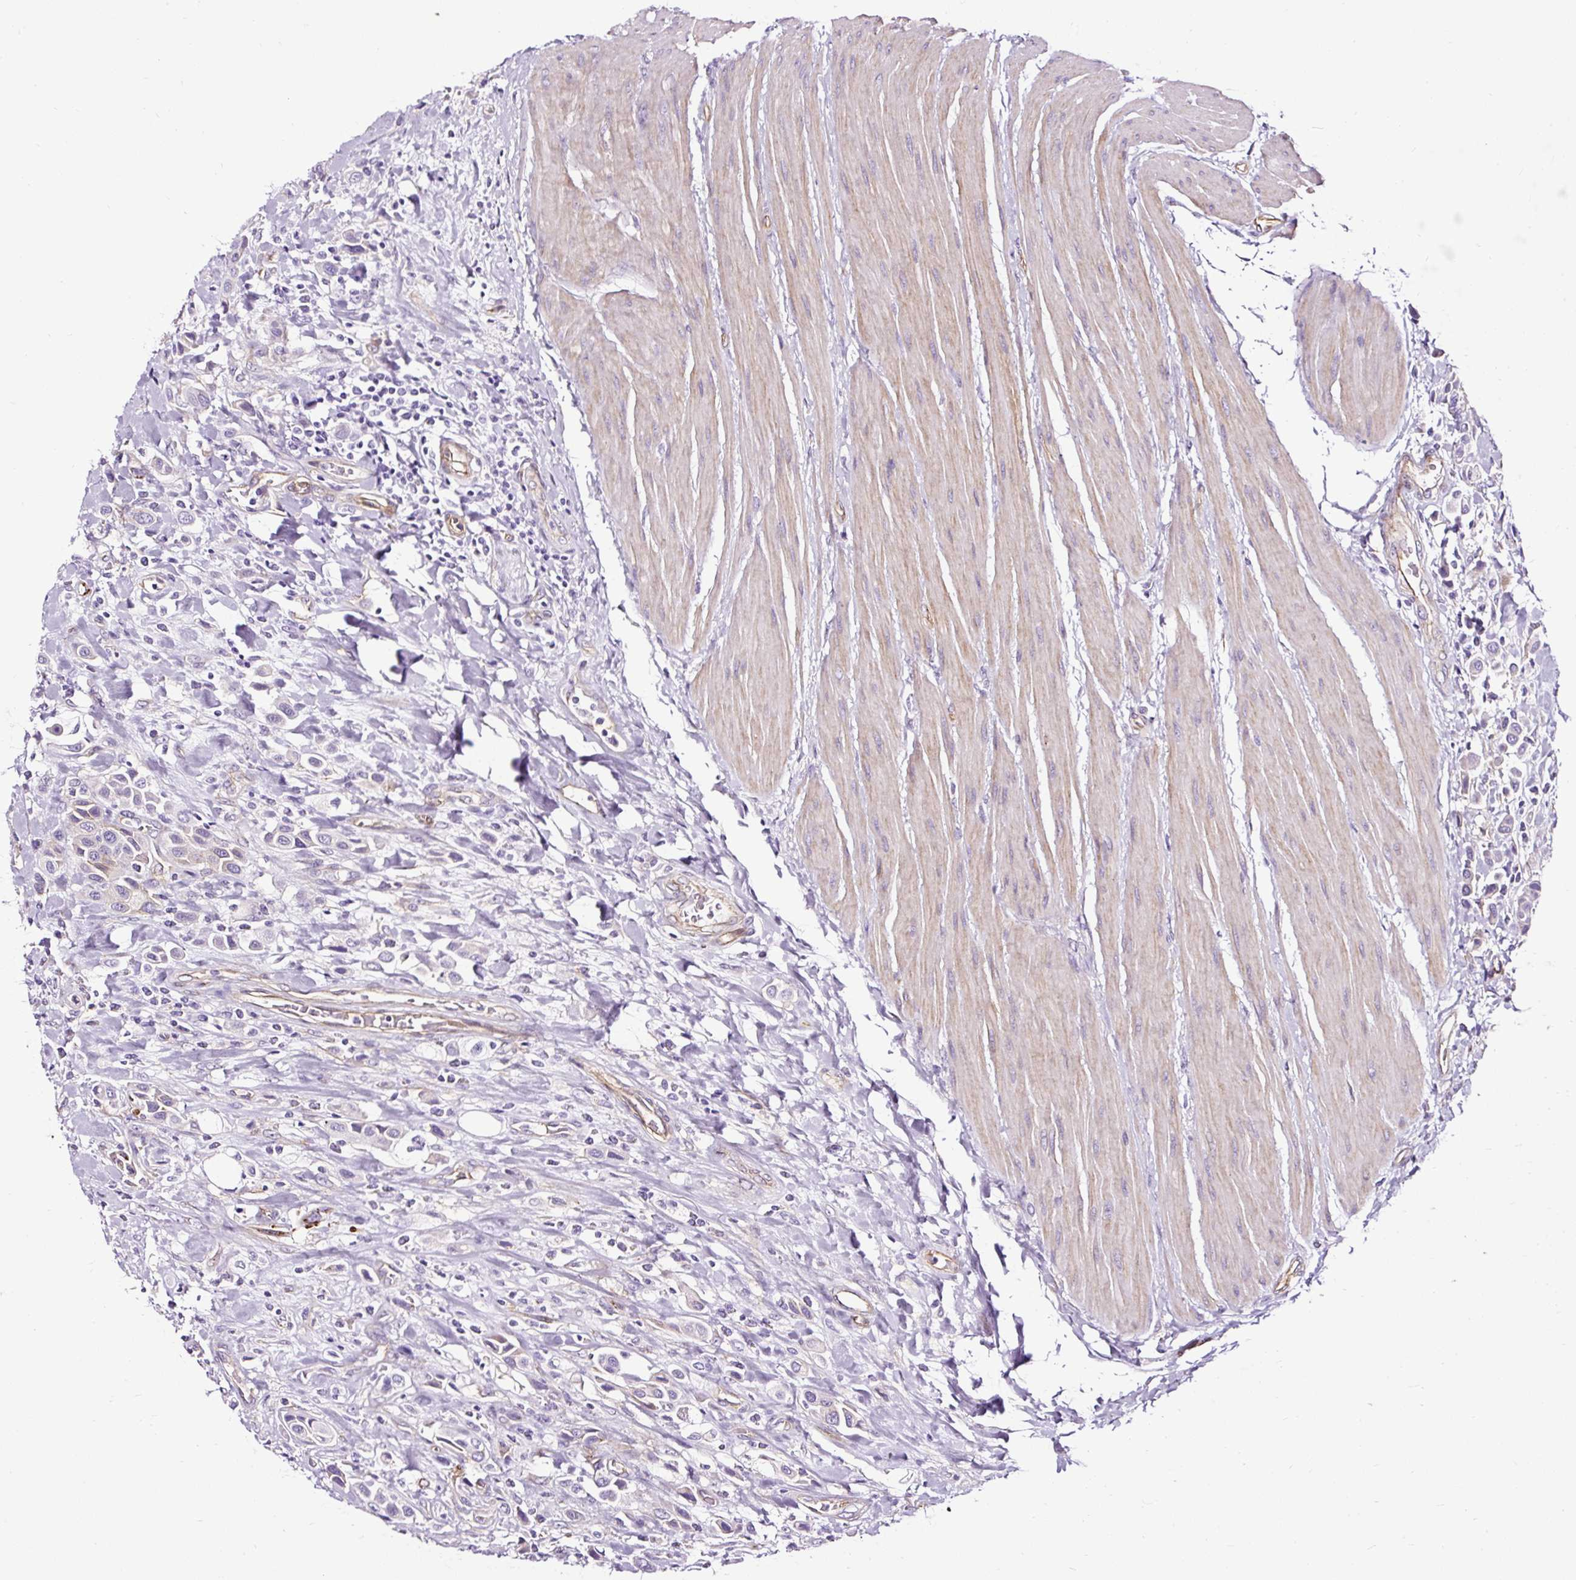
{"staining": {"intensity": "negative", "quantity": "none", "location": "none"}, "tissue": "urothelial cancer", "cell_type": "Tumor cells", "image_type": "cancer", "snomed": [{"axis": "morphology", "description": "Urothelial carcinoma, High grade"}, {"axis": "topography", "description": "Urinary bladder"}], "caption": "High-grade urothelial carcinoma was stained to show a protein in brown. There is no significant positivity in tumor cells.", "gene": "SLC7A8", "patient": {"sex": "male", "age": 50}}